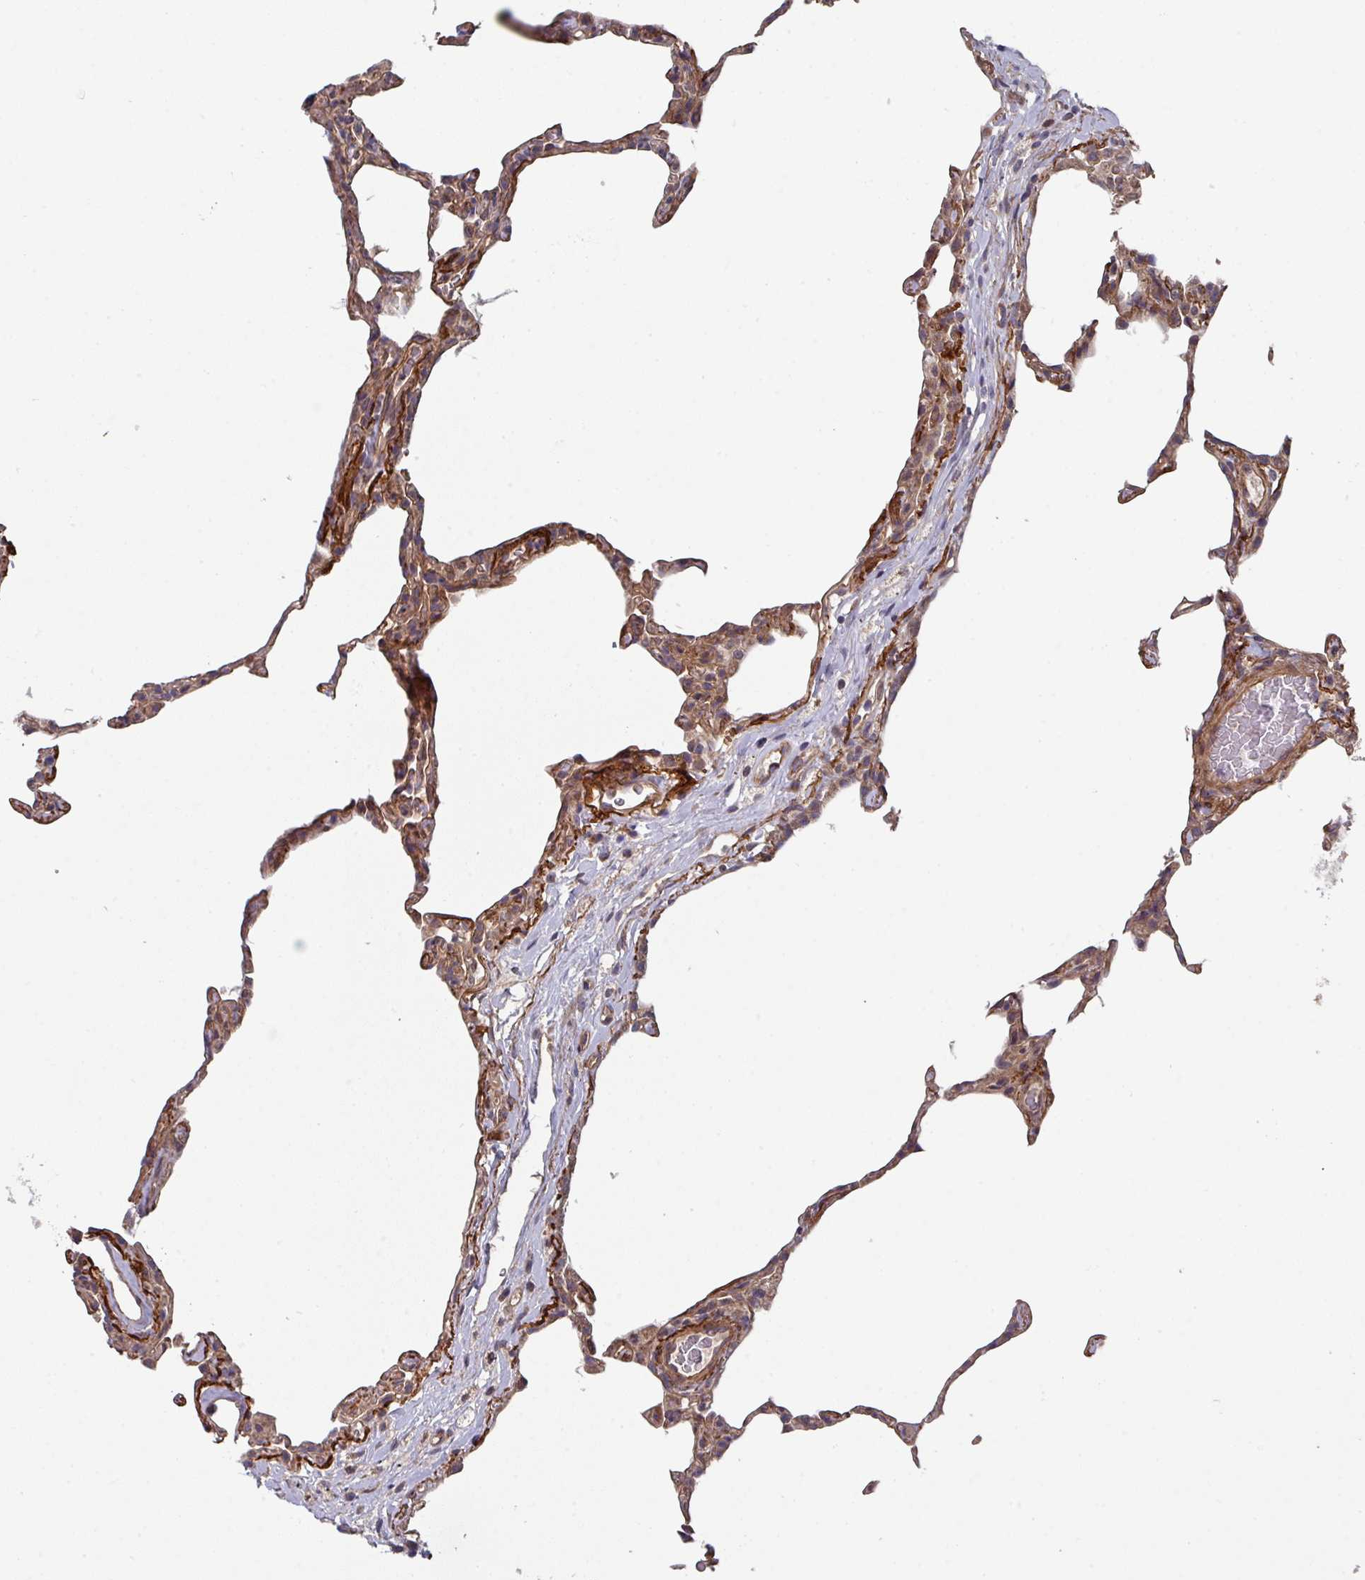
{"staining": {"intensity": "moderate", "quantity": "25%-75%", "location": "cytoplasmic/membranous"}, "tissue": "lung", "cell_type": "Alveolar cells", "image_type": "normal", "snomed": [{"axis": "morphology", "description": "Normal tissue, NOS"}, {"axis": "topography", "description": "Lung"}], "caption": "There is medium levels of moderate cytoplasmic/membranous expression in alveolar cells of benign lung, as demonstrated by immunohistochemical staining (brown color).", "gene": "DCAF12L1", "patient": {"sex": "female", "age": 57}}